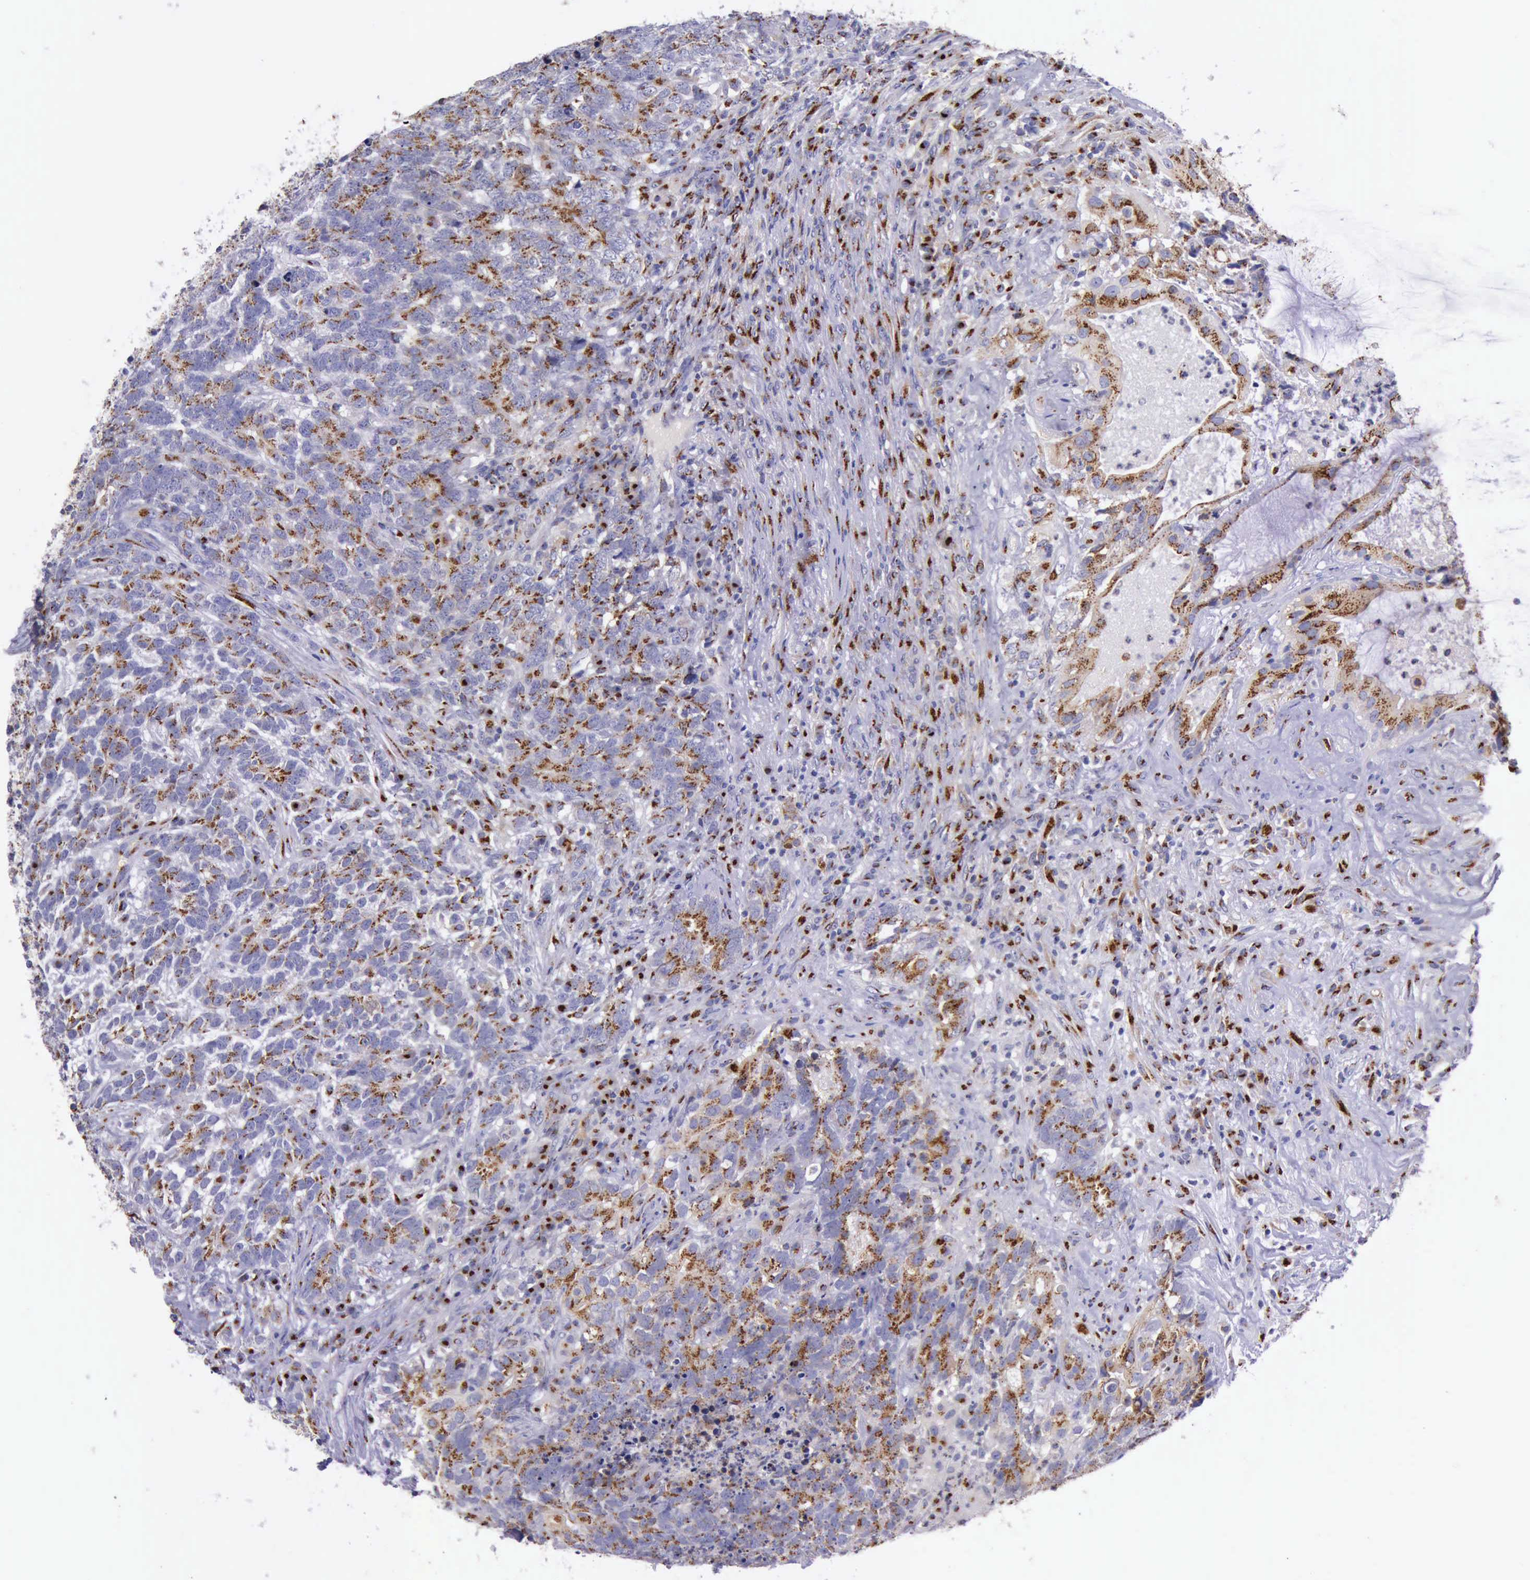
{"staining": {"intensity": "strong", "quantity": ">75%", "location": "cytoplasmic/membranous"}, "tissue": "testis cancer", "cell_type": "Tumor cells", "image_type": "cancer", "snomed": [{"axis": "morphology", "description": "Carcinoma, Embryonal, NOS"}, {"axis": "topography", "description": "Testis"}], "caption": "IHC of human embryonal carcinoma (testis) reveals high levels of strong cytoplasmic/membranous expression in about >75% of tumor cells.", "gene": "GOLGA5", "patient": {"sex": "male", "age": 26}}